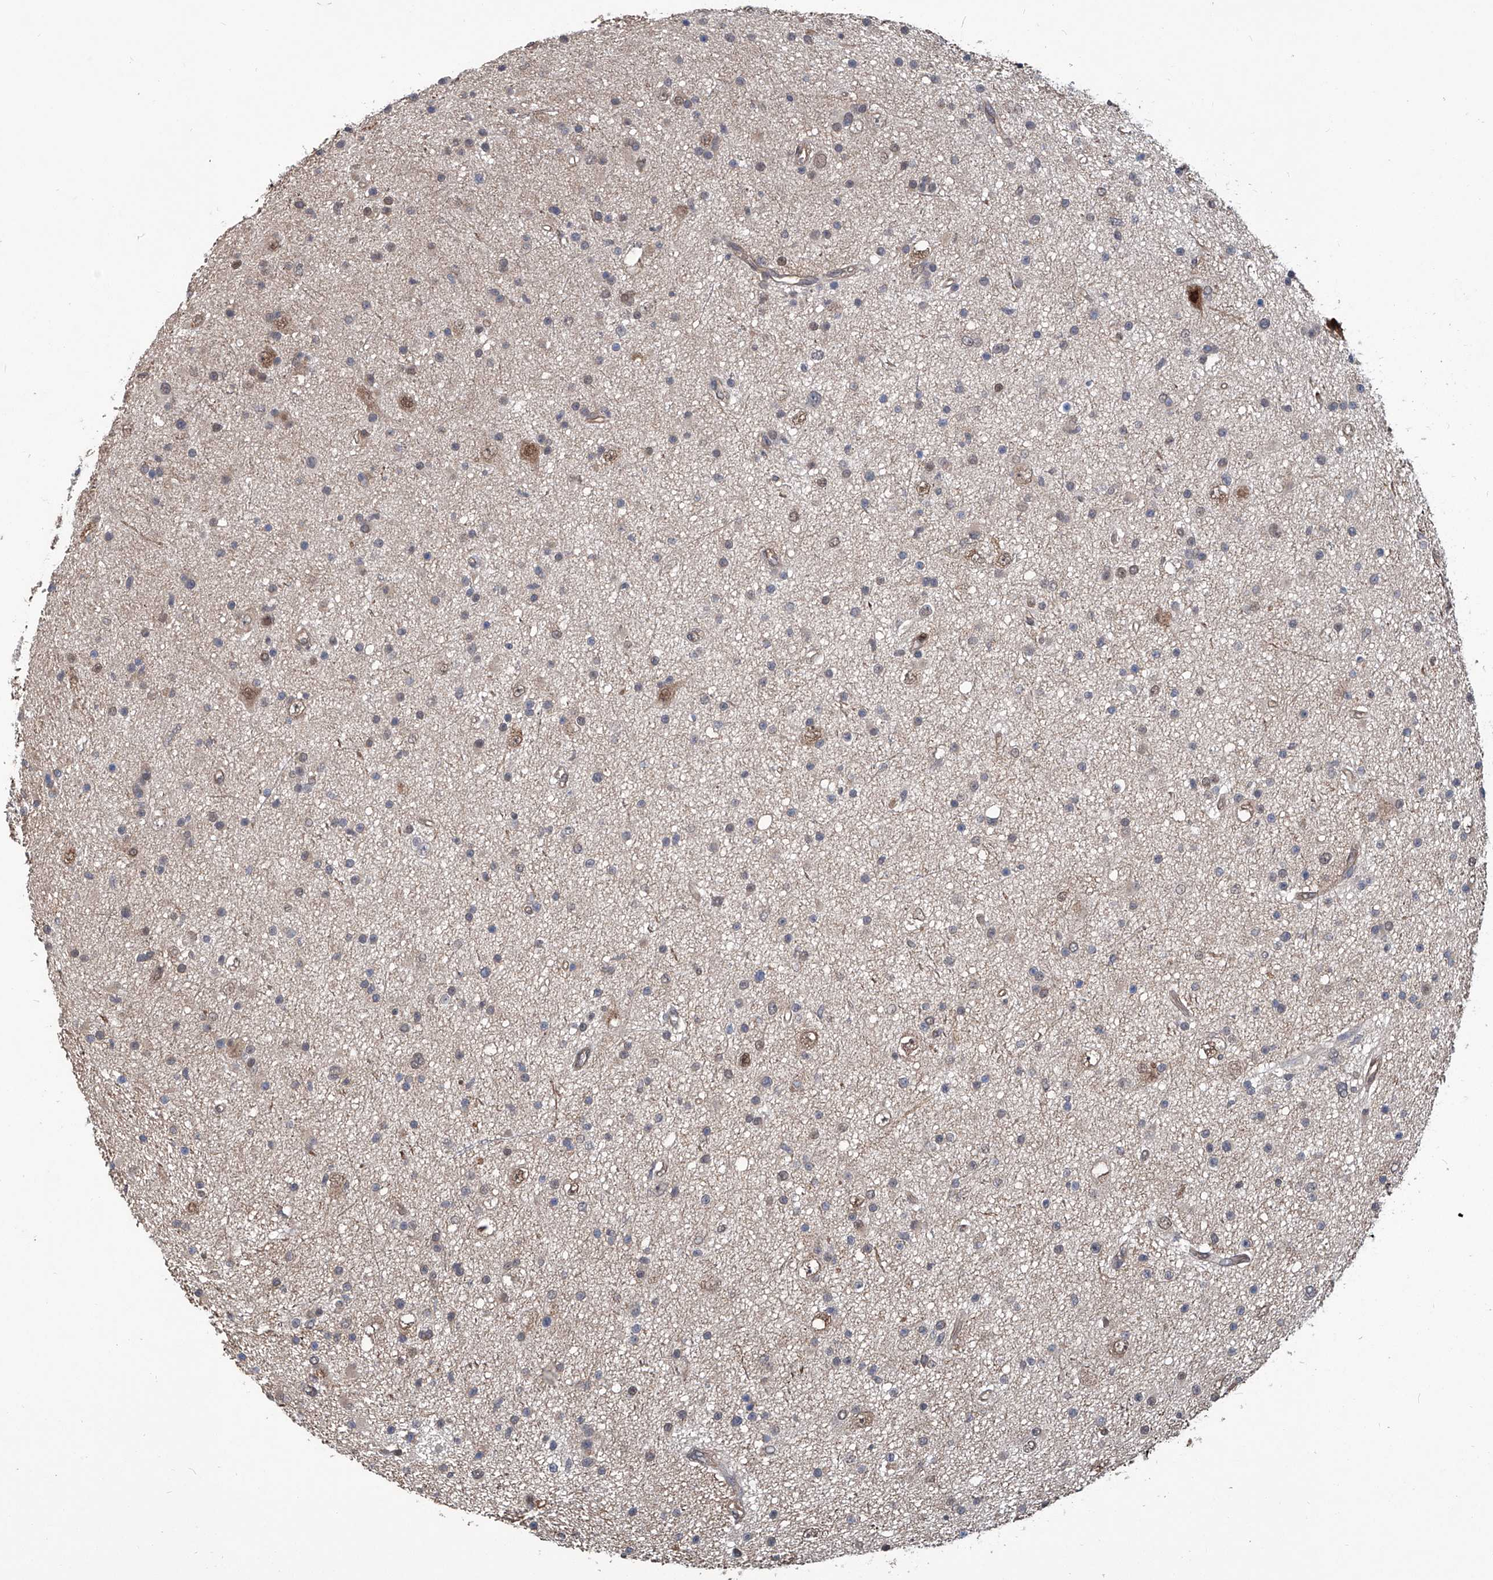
{"staining": {"intensity": "negative", "quantity": "none", "location": "none"}, "tissue": "glioma", "cell_type": "Tumor cells", "image_type": "cancer", "snomed": [{"axis": "morphology", "description": "Glioma, malignant, Low grade"}, {"axis": "topography", "description": "Cerebral cortex"}], "caption": "Immunohistochemistry (IHC) photomicrograph of neoplastic tissue: human malignant low-grade glioma stained with DAB (3,3'-diaminobenzidine) reveals no significant protein staining in tumor cells. The staining is performed using DAB brown chromogen with nuclei counter-stained in using hematoxylin.", "gene": "PSMB1", "patient": {"sex": "female", "age": 39}}